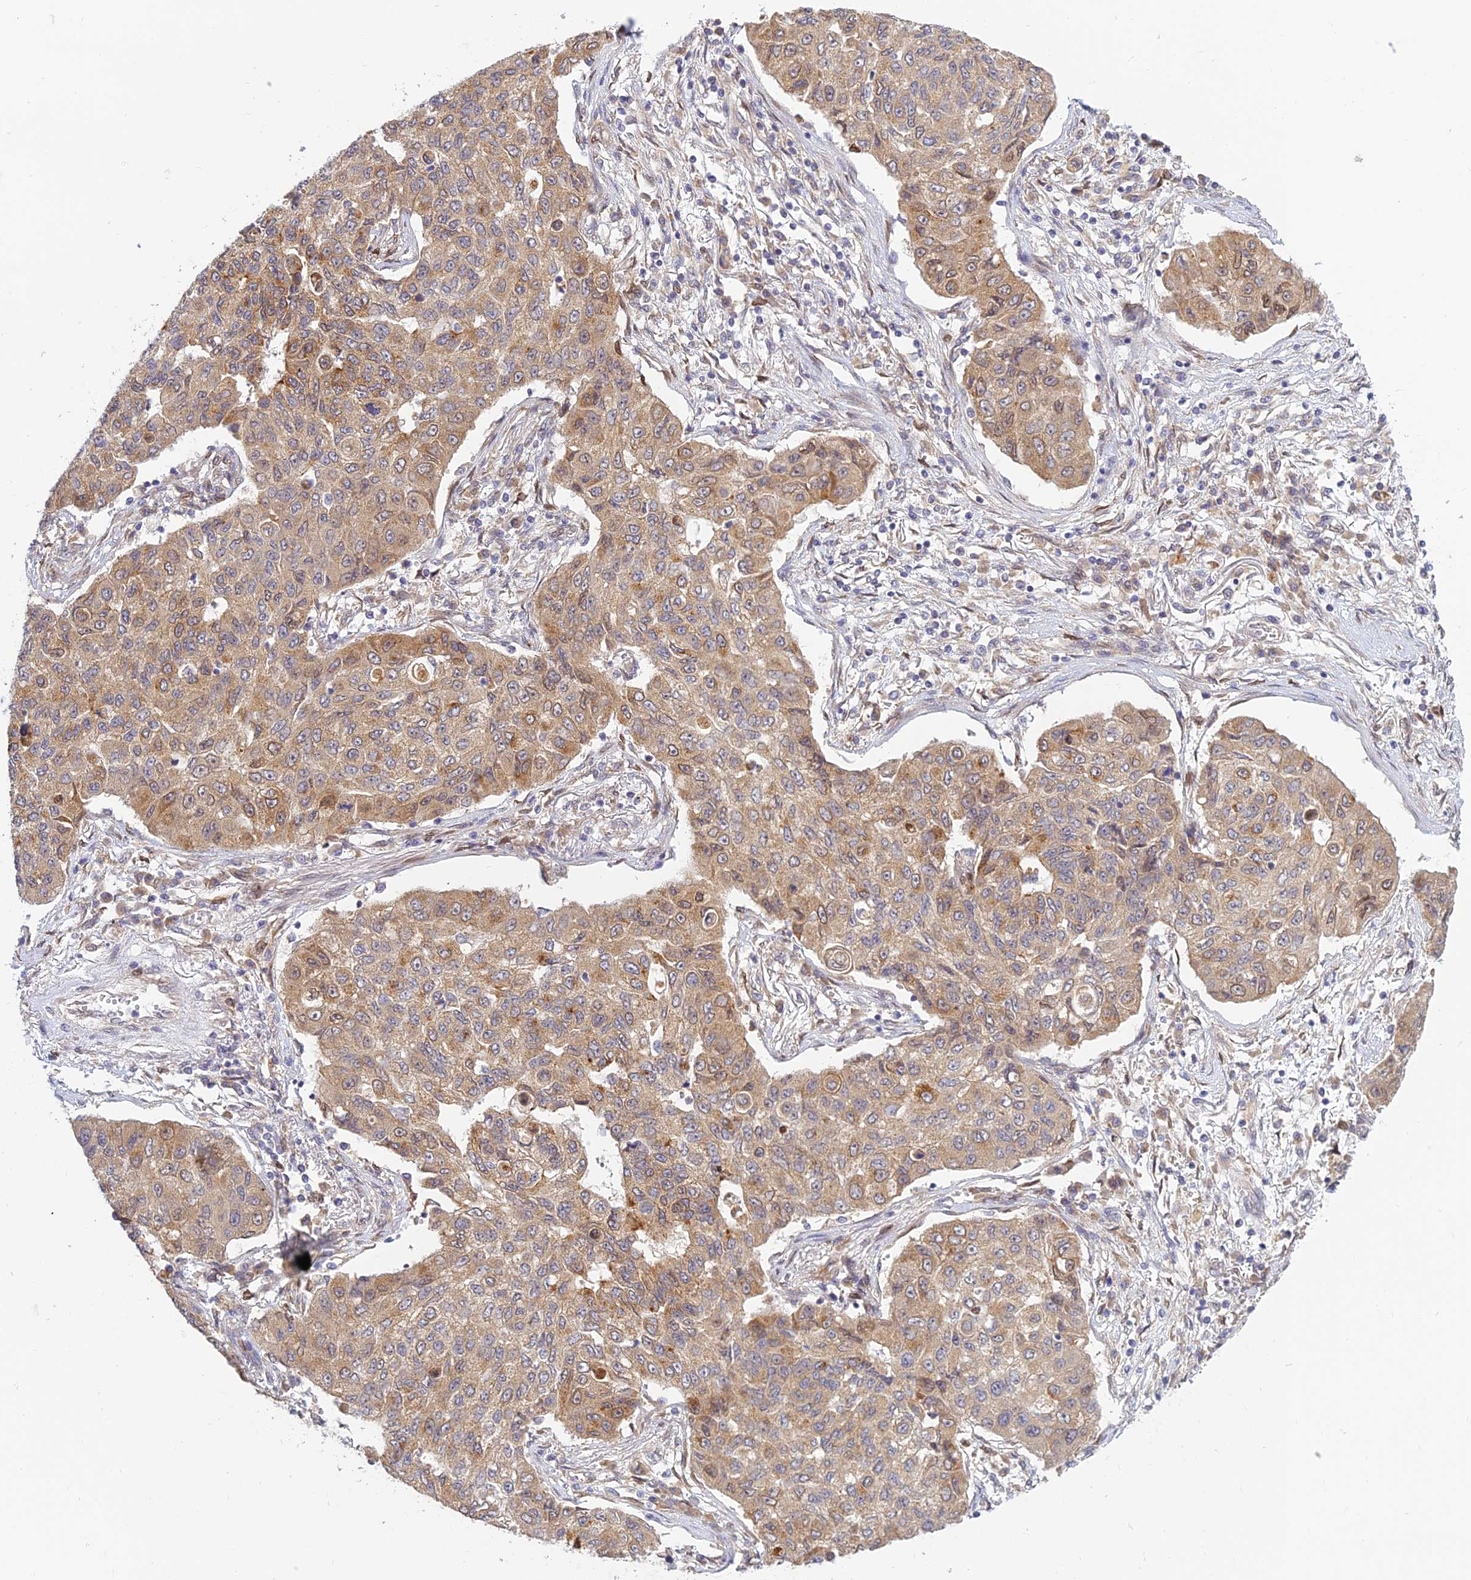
{"staining": {"intensity": "weak", "quantity": ">75%", "location": "cytoplasmic/membranous"}, "tissue": "lung cancer", "cell_type": "Tumor cells", "image_type": "cancer", "snomed": [{"axis": "morphology", "description": "Squamous cell carcinoma, NOS"}, {"axis": "topography", "description": "Lung"}], "caption": "Immunohistochemical staining of human lung cancer exhibits low levels of weak cytoplasmic/membranous protein staining in approximately >75% of tumor cells.", "gene": "SKIC8", "patient": {"sex": "male", "age": 74}}